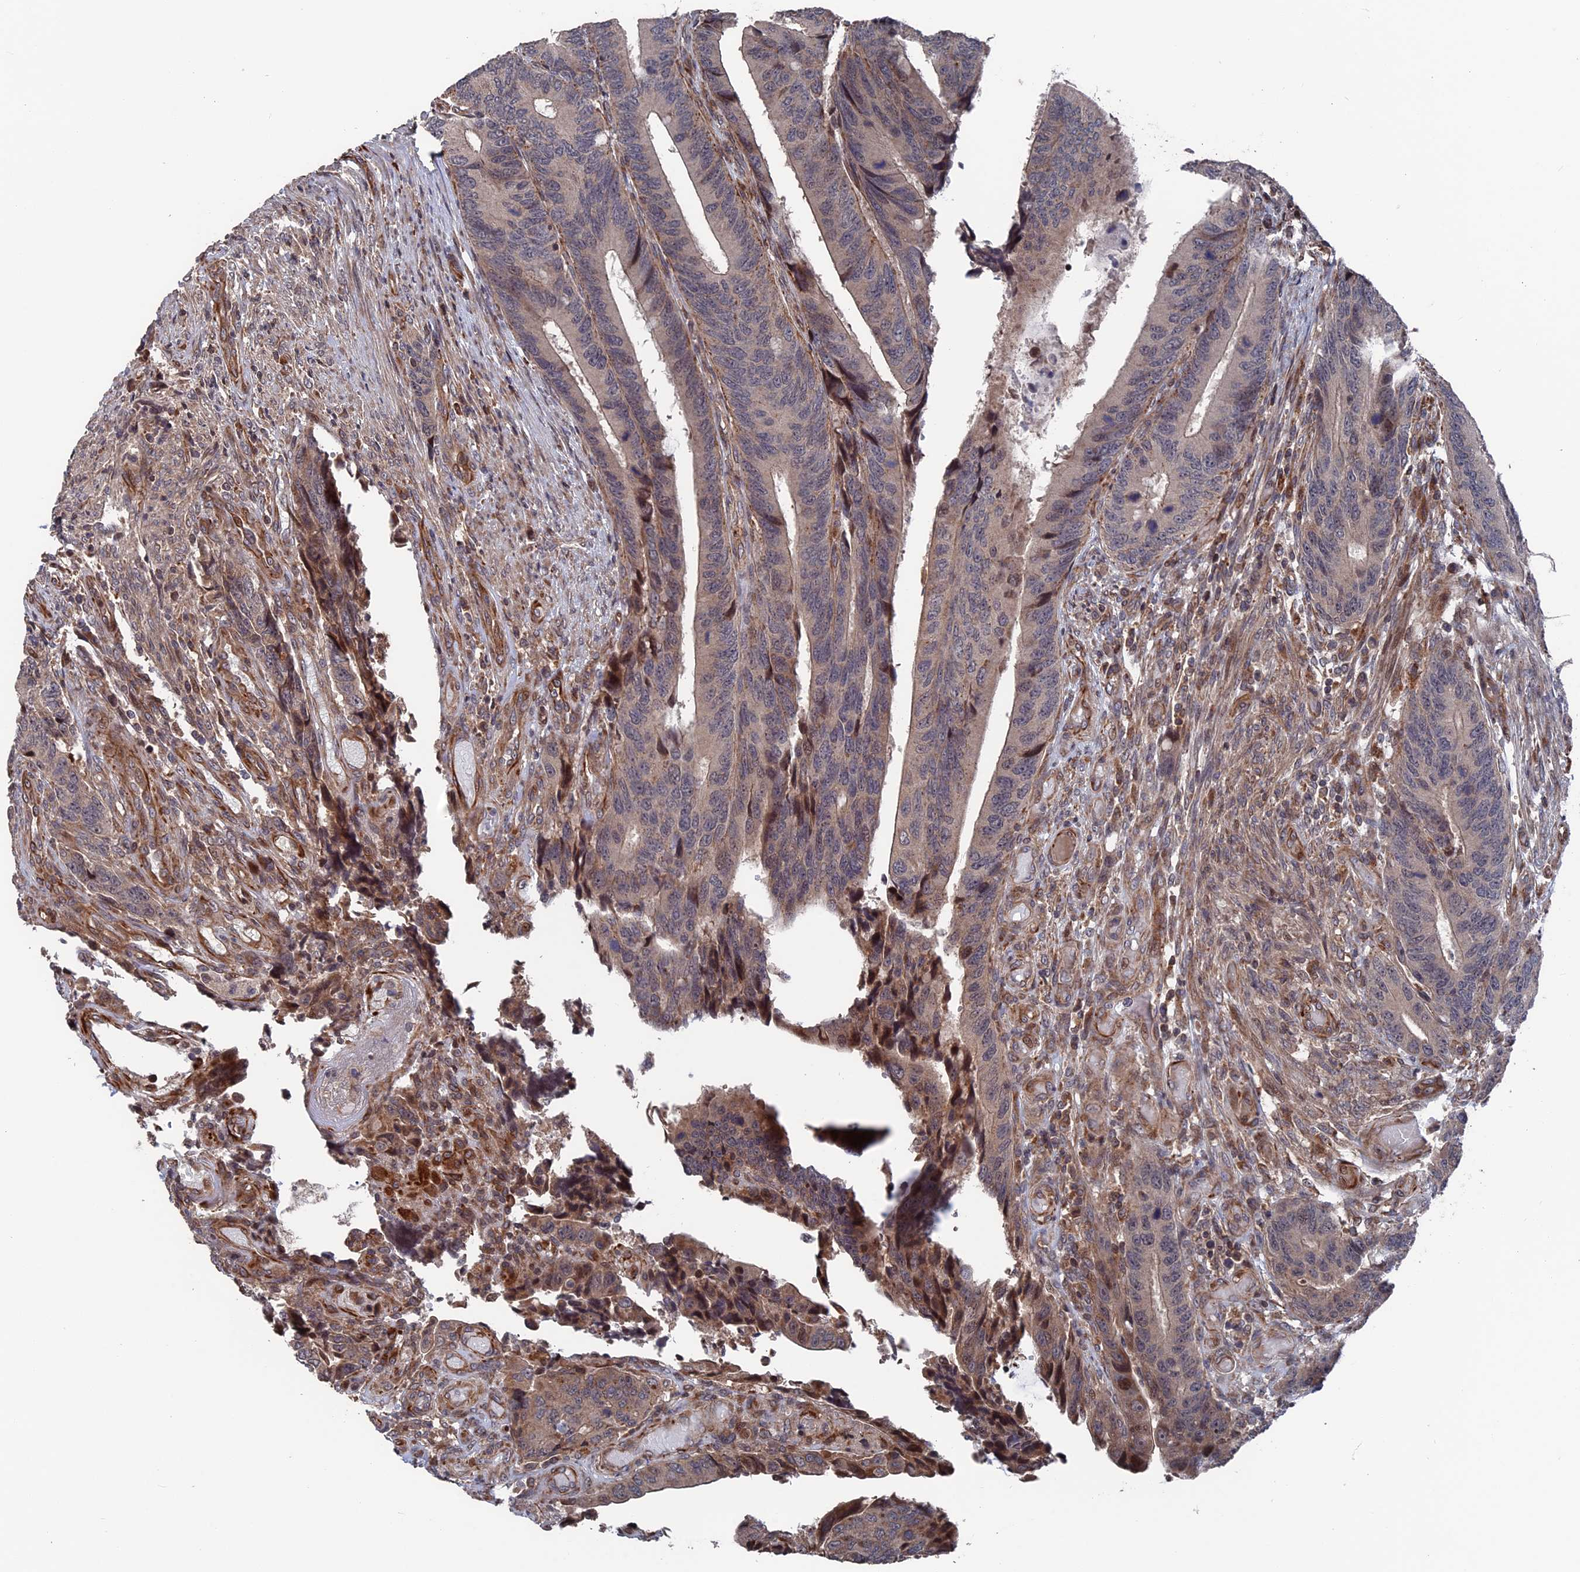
{"staining": {"intensity": "weak", "quantity": "<25%", "location": "cytoplasmic/membranous"}, "tissue": "colorectal cancer", "cell_type": "Tumor cells", "image_type": "cancer", "snomed": [{"axis": "morphology", "description": "Adenocarcinoma, NOS"}, {"axis": "topography", "description": "Colon"}], "caption": "The immunohistochemistry (IHC) micrograph has no significant staining in tumor cells of colorectal cancer tissue.", "gene": "PLA2G15", "patient": {"sex": "male", "age": 87}}